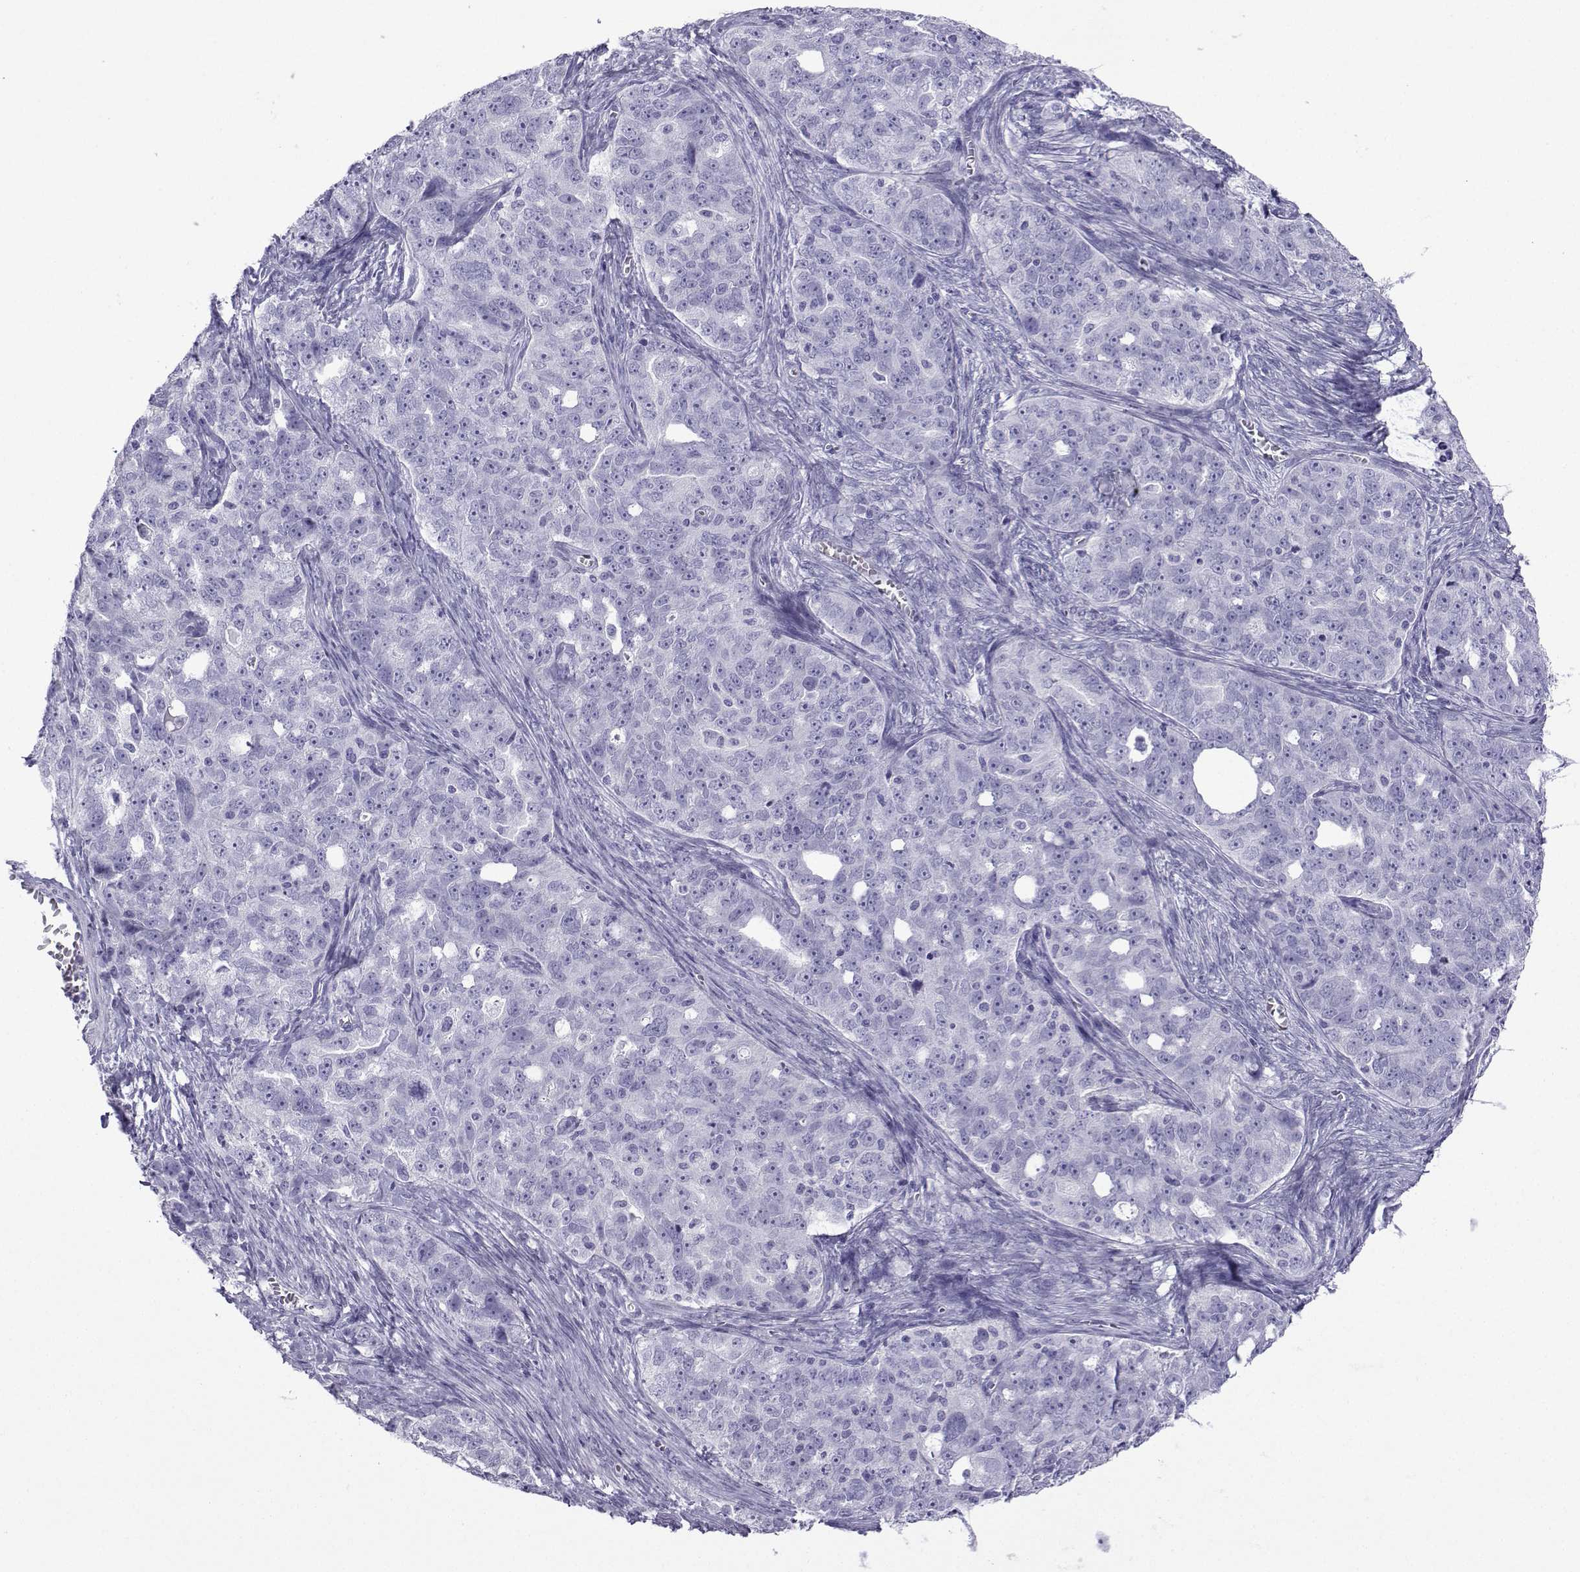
{"staining": {"intensity": "negative", "quantity": "none", "location": "none"}, "tissue": "ovarian cancer", "cell_type": "Tumor cells", "image_type": "cancer", "snomed": [{"axis": "morphology", "description": "Cystadenocarcinoma, serous, NOS"}, {"axis": "topography", "description": "Ovary"}], "caption": "Immunohistochemistry photomicrograph of human ovarian cancer stained for a protein (brown), which reveals no staining in tumor cells.", "gene": "TRIM46", "patient": {"sex": "female", "age": 51}}